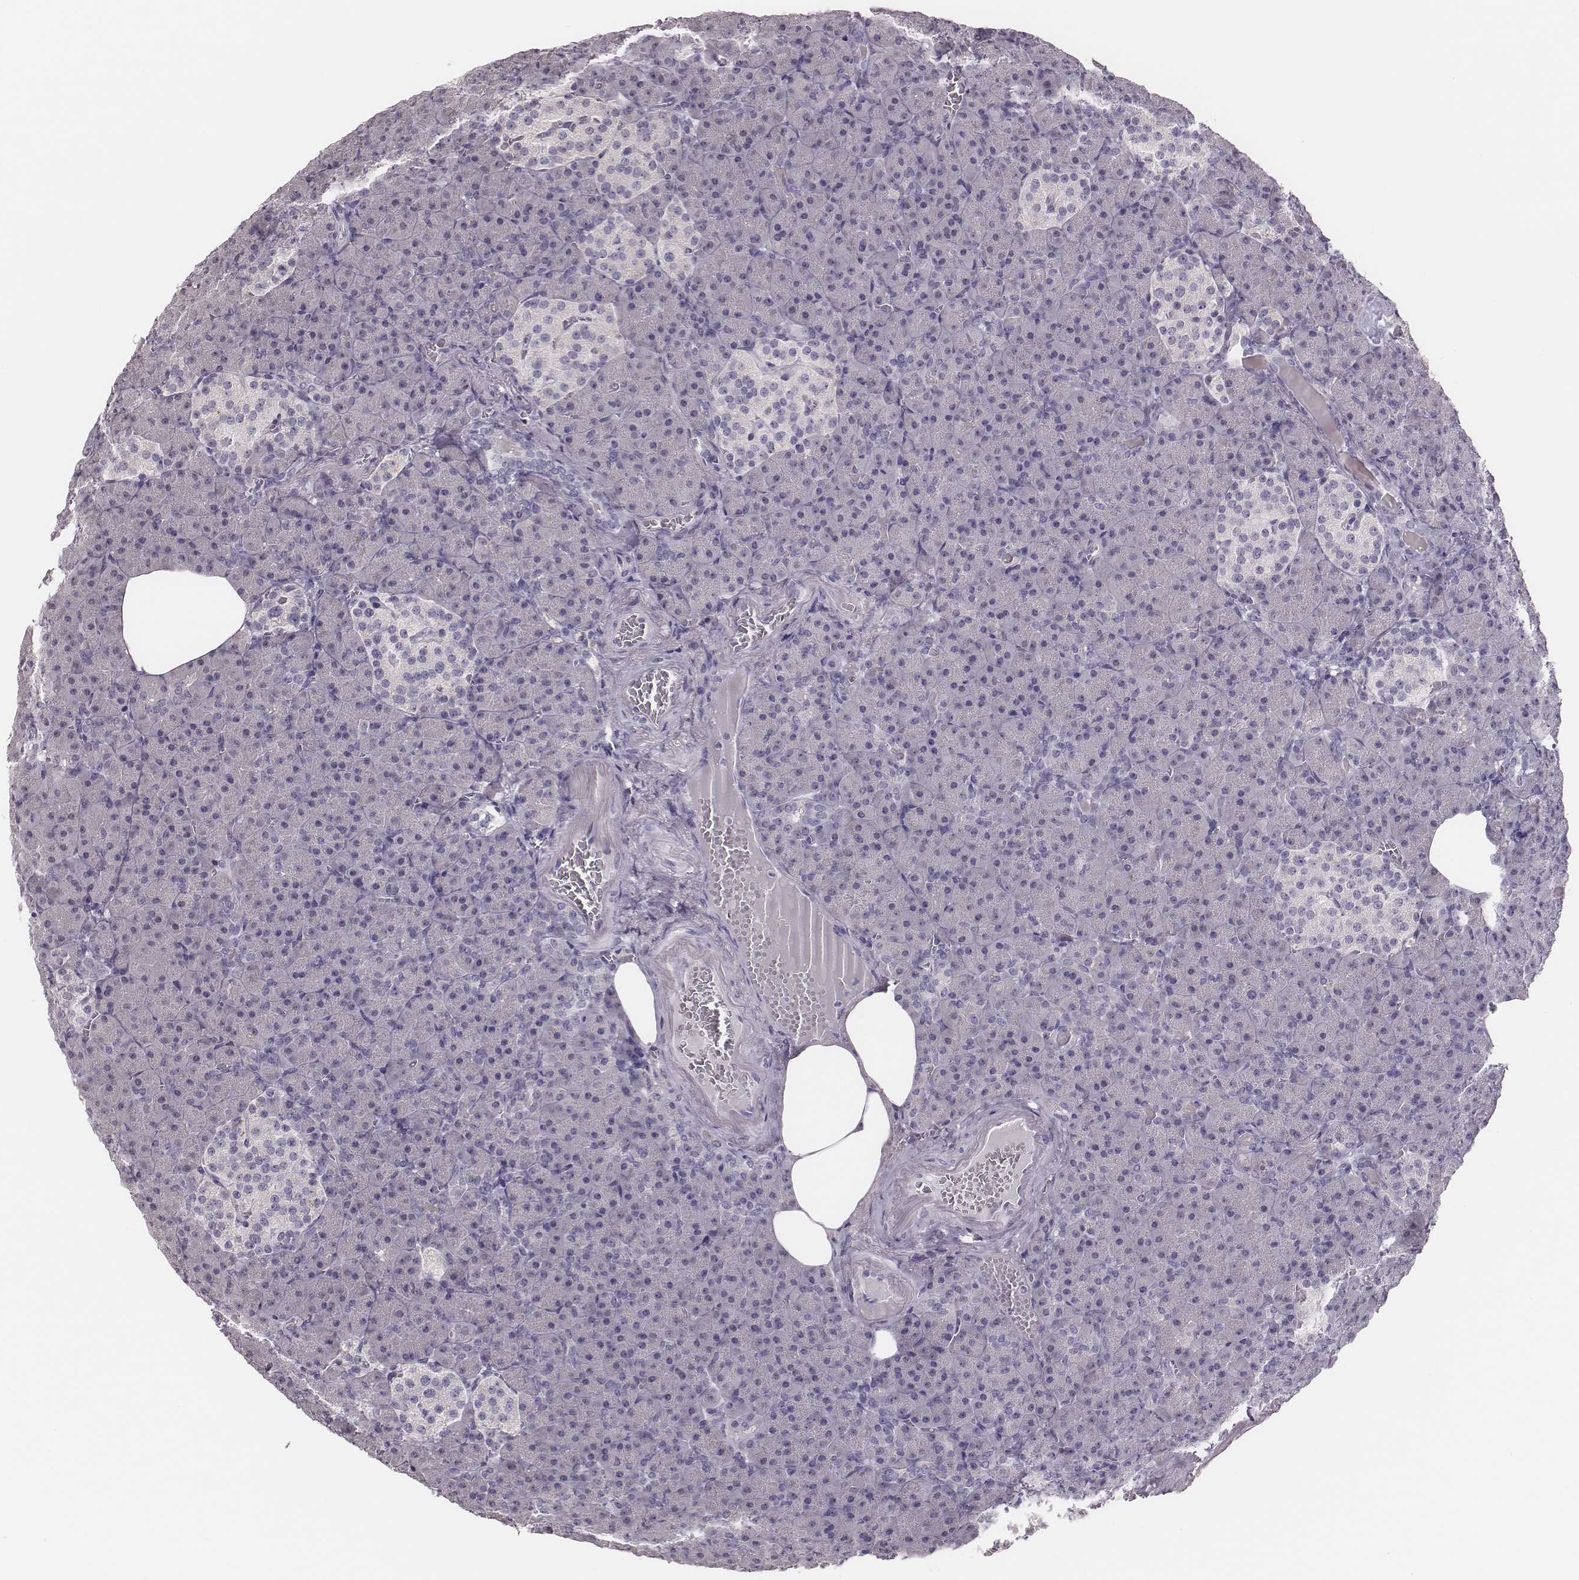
{"staining": {"intensity": "negative", "quantity": "none", "location": "none"}, "tissue": "pancreas", "cell_type": "Exocrine glandular cells", "image_type": "normal", "snomed": [{"axis": "morphology", "description": "Normal tissue, NOS"}, {"axis": "topography", "description": "Pancreas"}], "caption": "Immunohistochemical staining of unremarkable pancreas demonstrates no significant positivity in exocrine glandular cells.", "gene": "ADGRF4", "patient": {"sex": "female", "age": 74}}